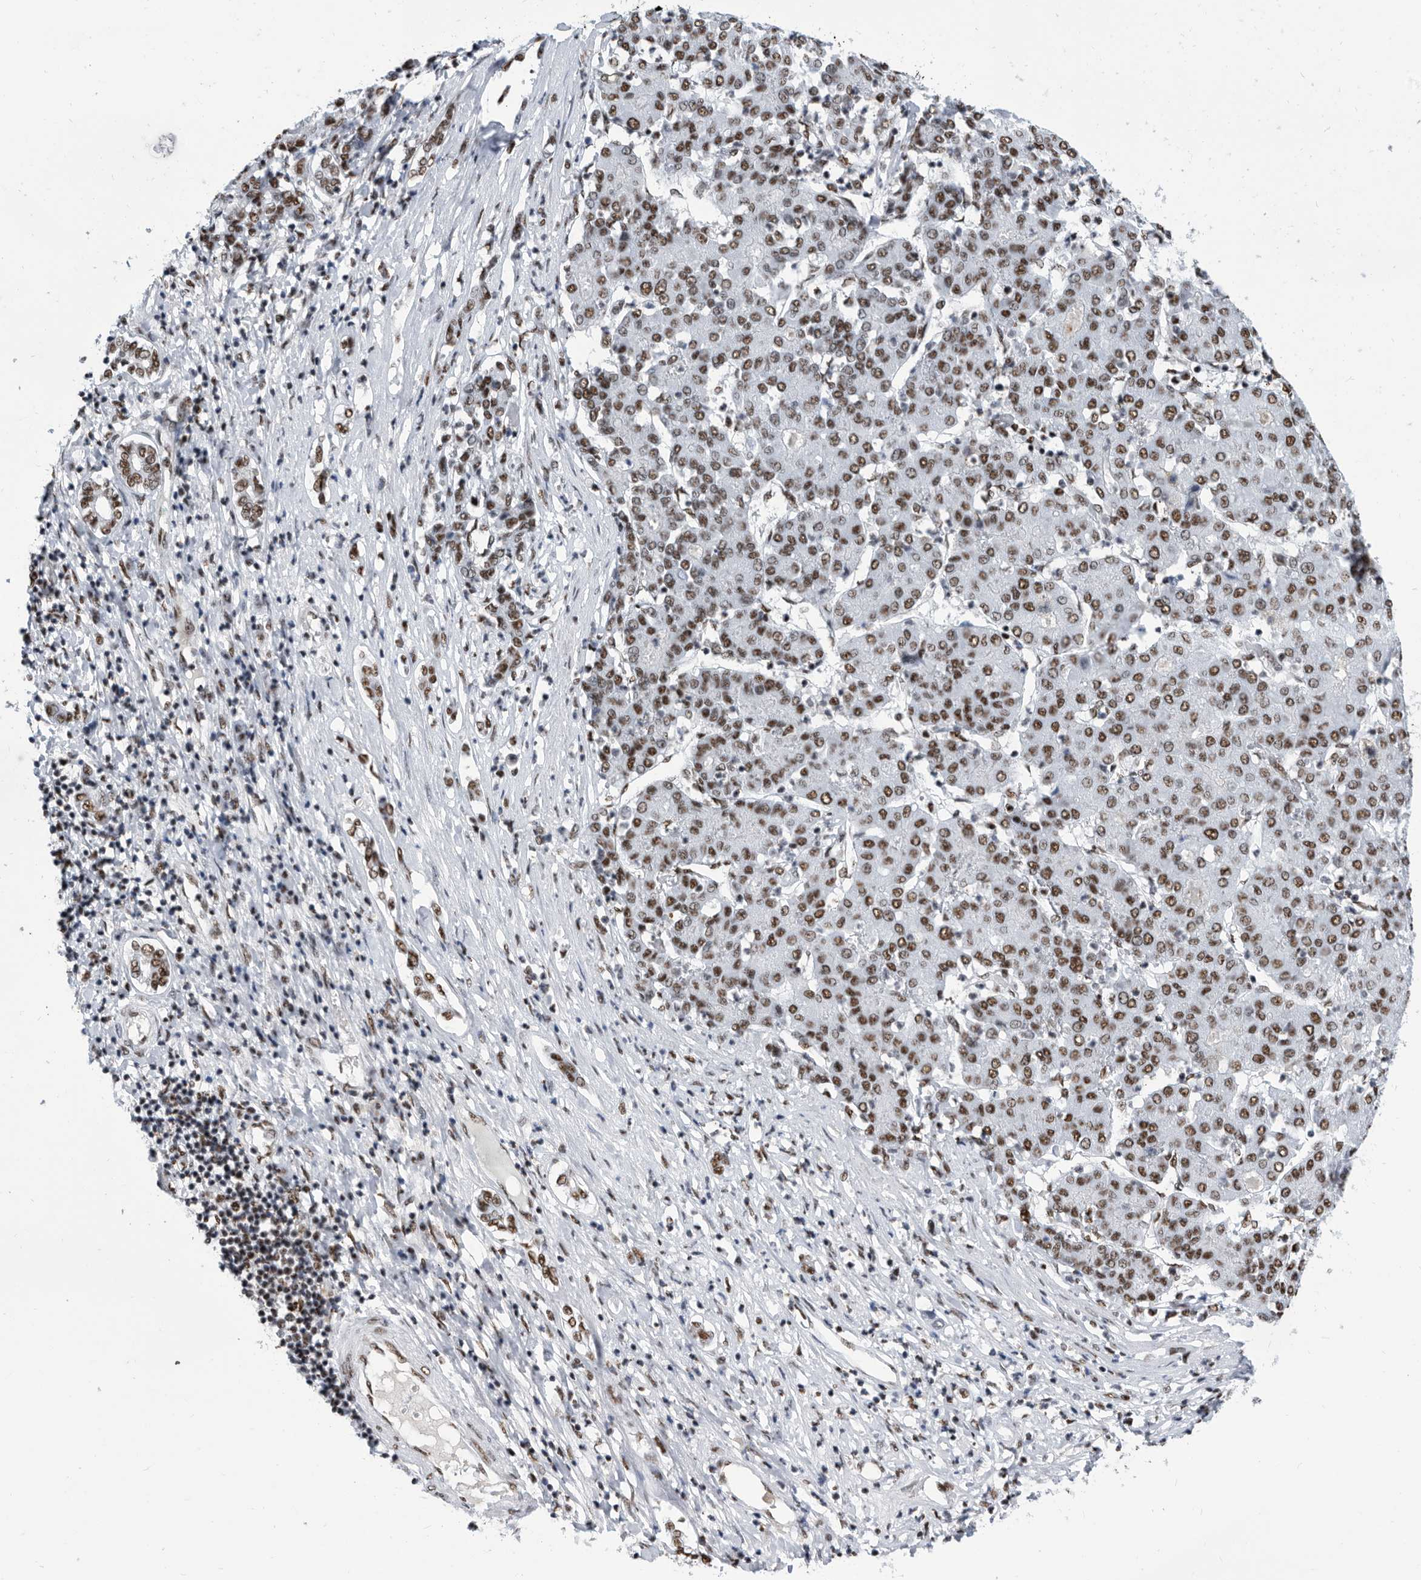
{"staining": {"intensity": "moderate", "quantity": ">75%", "location": "nuclear"}, "tissue": "liver cancer", "cell_type": "Tumor cells", "image_type": "cancer", "snomed": [{"axis": "morphology", "description": "Carcinoma, Hepatocellular, NOS"}, {"axis": "topography", "description": "Liver"}], "caption": "Moderate nuclear protein positivity is appreciated in approximately >75% of tumor cells in liver cancer. (brown staining indicates protein expression, while blue staining denotes nuclei).", "gene": "SF3A1", "patient": {"sex": "male", "age": 65}}